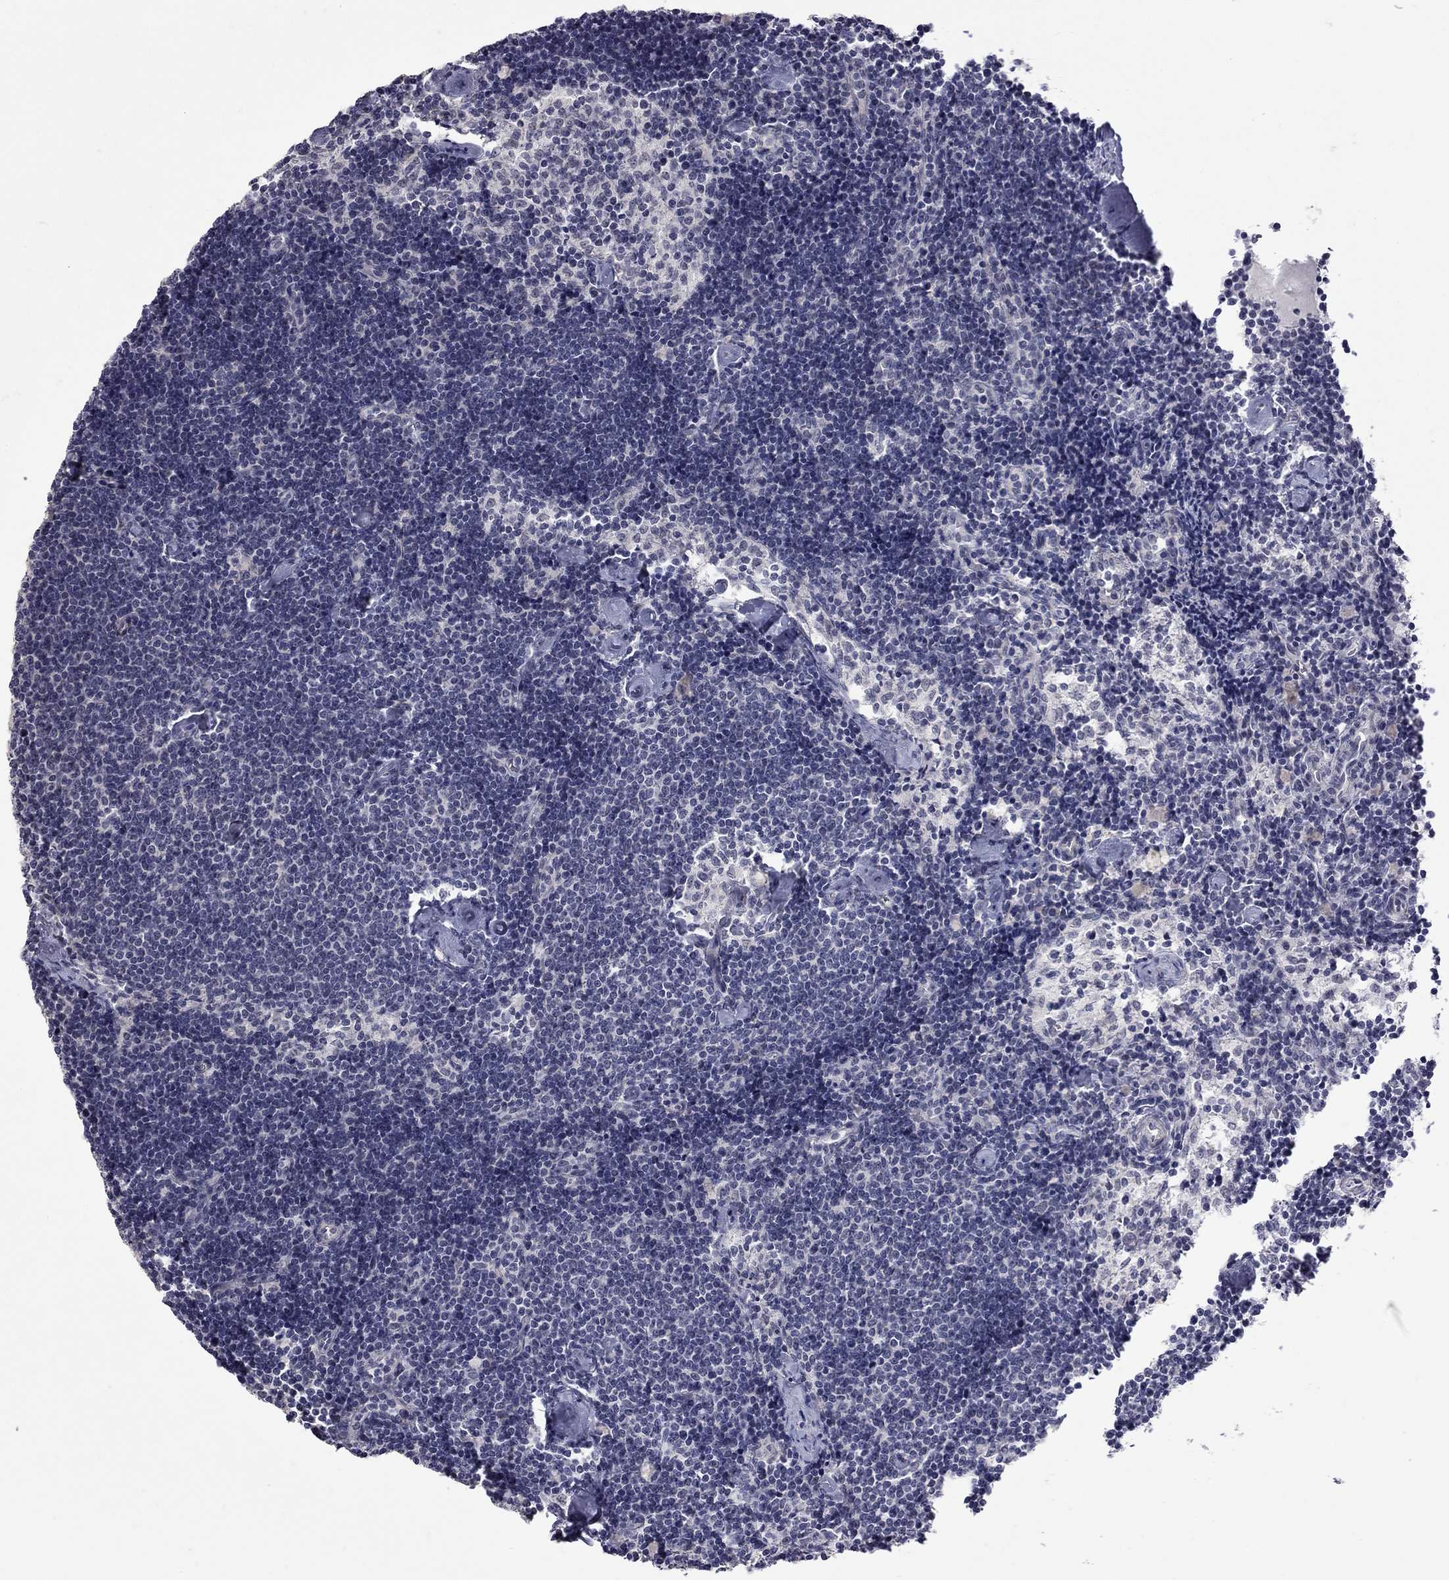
{"staining": {"intensity": "negative", "quantity": "none", "location": "none"}, "tissue": "lymph node", "cell_type": "Germinal center cells", "image_type": "normal", "snomed": [{"axis": "morphology", "description": "Normal tissue, NOS"}, {"axis": "topography", "description": "Lymph node"}], "caption": "This photomicrograph is of benign lymph node stained with IHC to label a protein in brown with the nuclei are counter-stained blue. There is no expression in germinal center cells. (DAB (3,3'-diaminobenzidine) IHC, high magnification).", "gene": "GSG1L", "patient": {"sex": "female", "age": 42}}